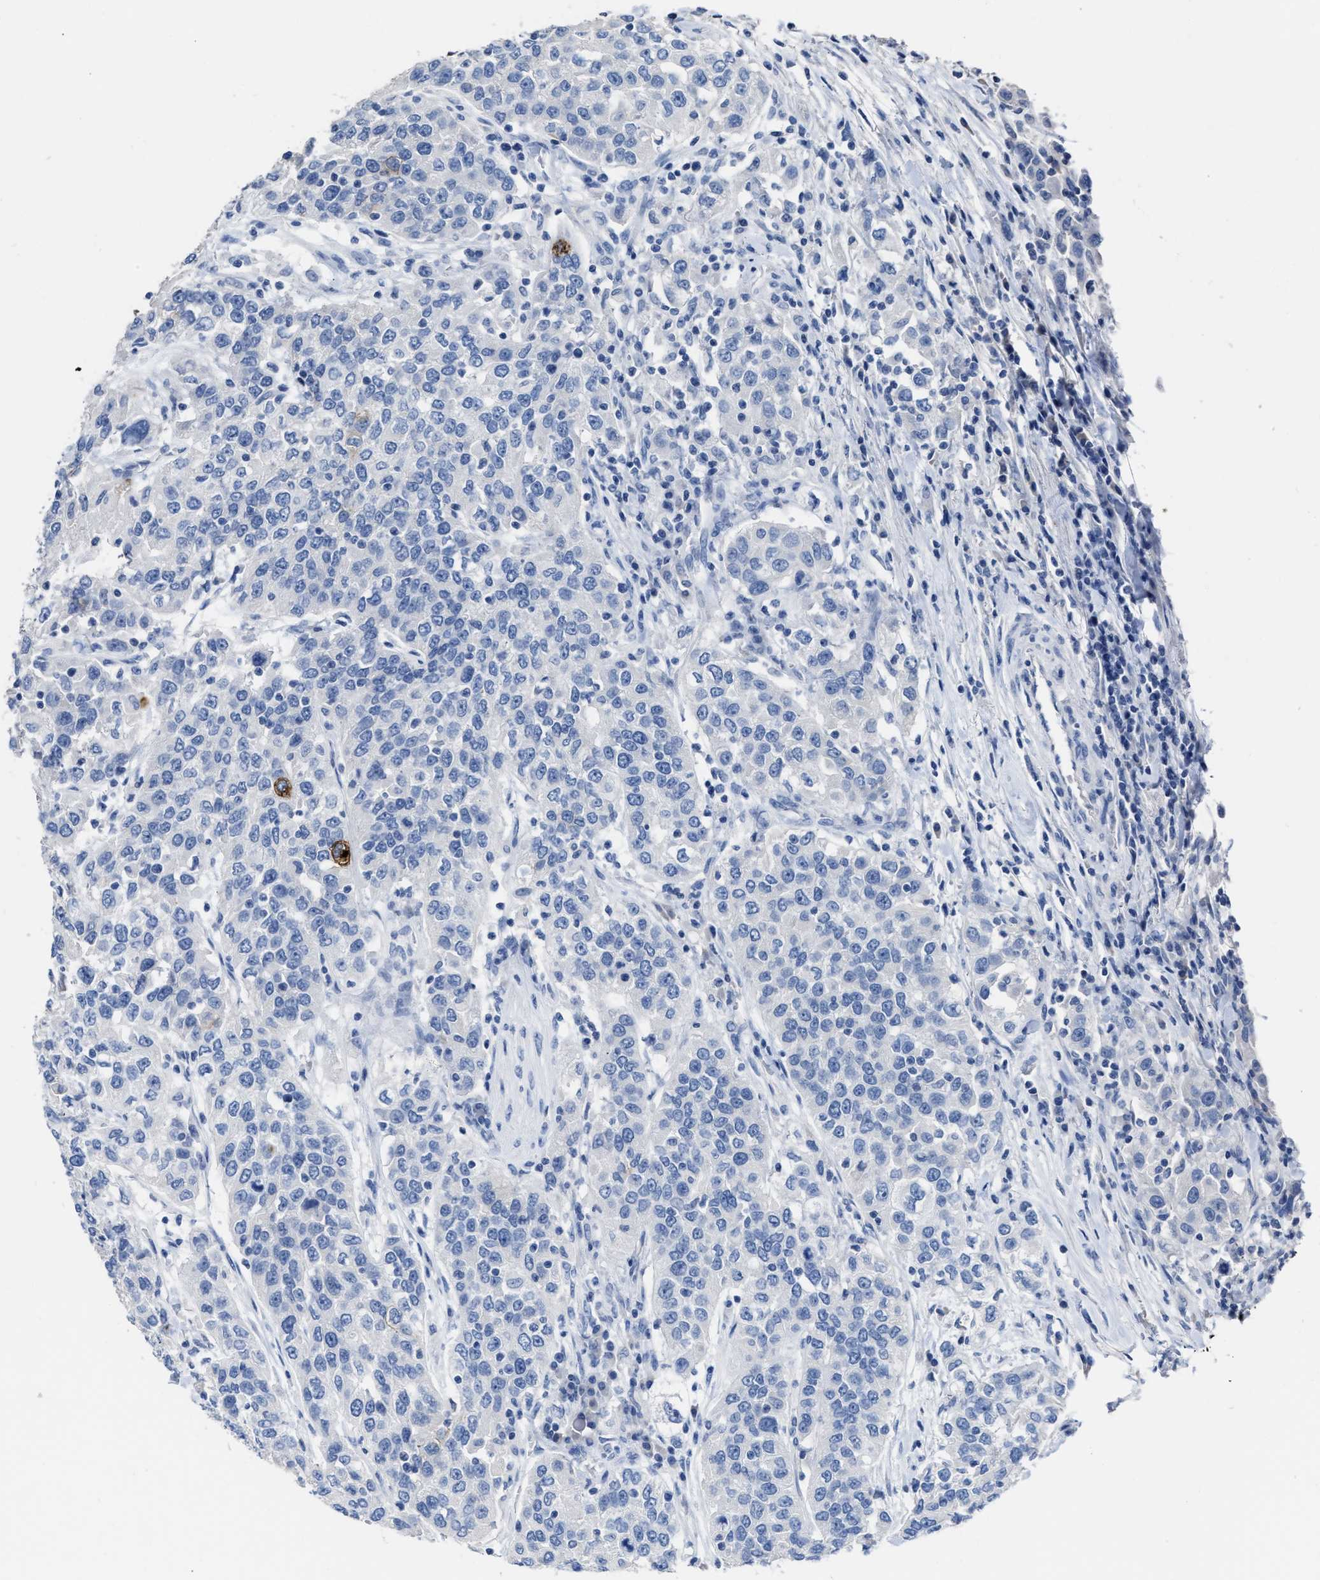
{"staining": {"intensity": "negative", "quantity": "none", "location": "none"}, "tissue": "urothelial cancer", "cell_type": "Tumor cells", "image_type": "cancer", "snomed": [{"axis": "morphology", "description": "Urothelial carcinoma, High grade"}, {"axis": "topography", "description": "Urinary bladder"}], "caption": "Protein analysis of urothelial carcinoma (high-grade) exhibits no significant positivity in tumor cells.", "gene": "CEACAM5", "patient": {"sex": "female", "age": 80}}